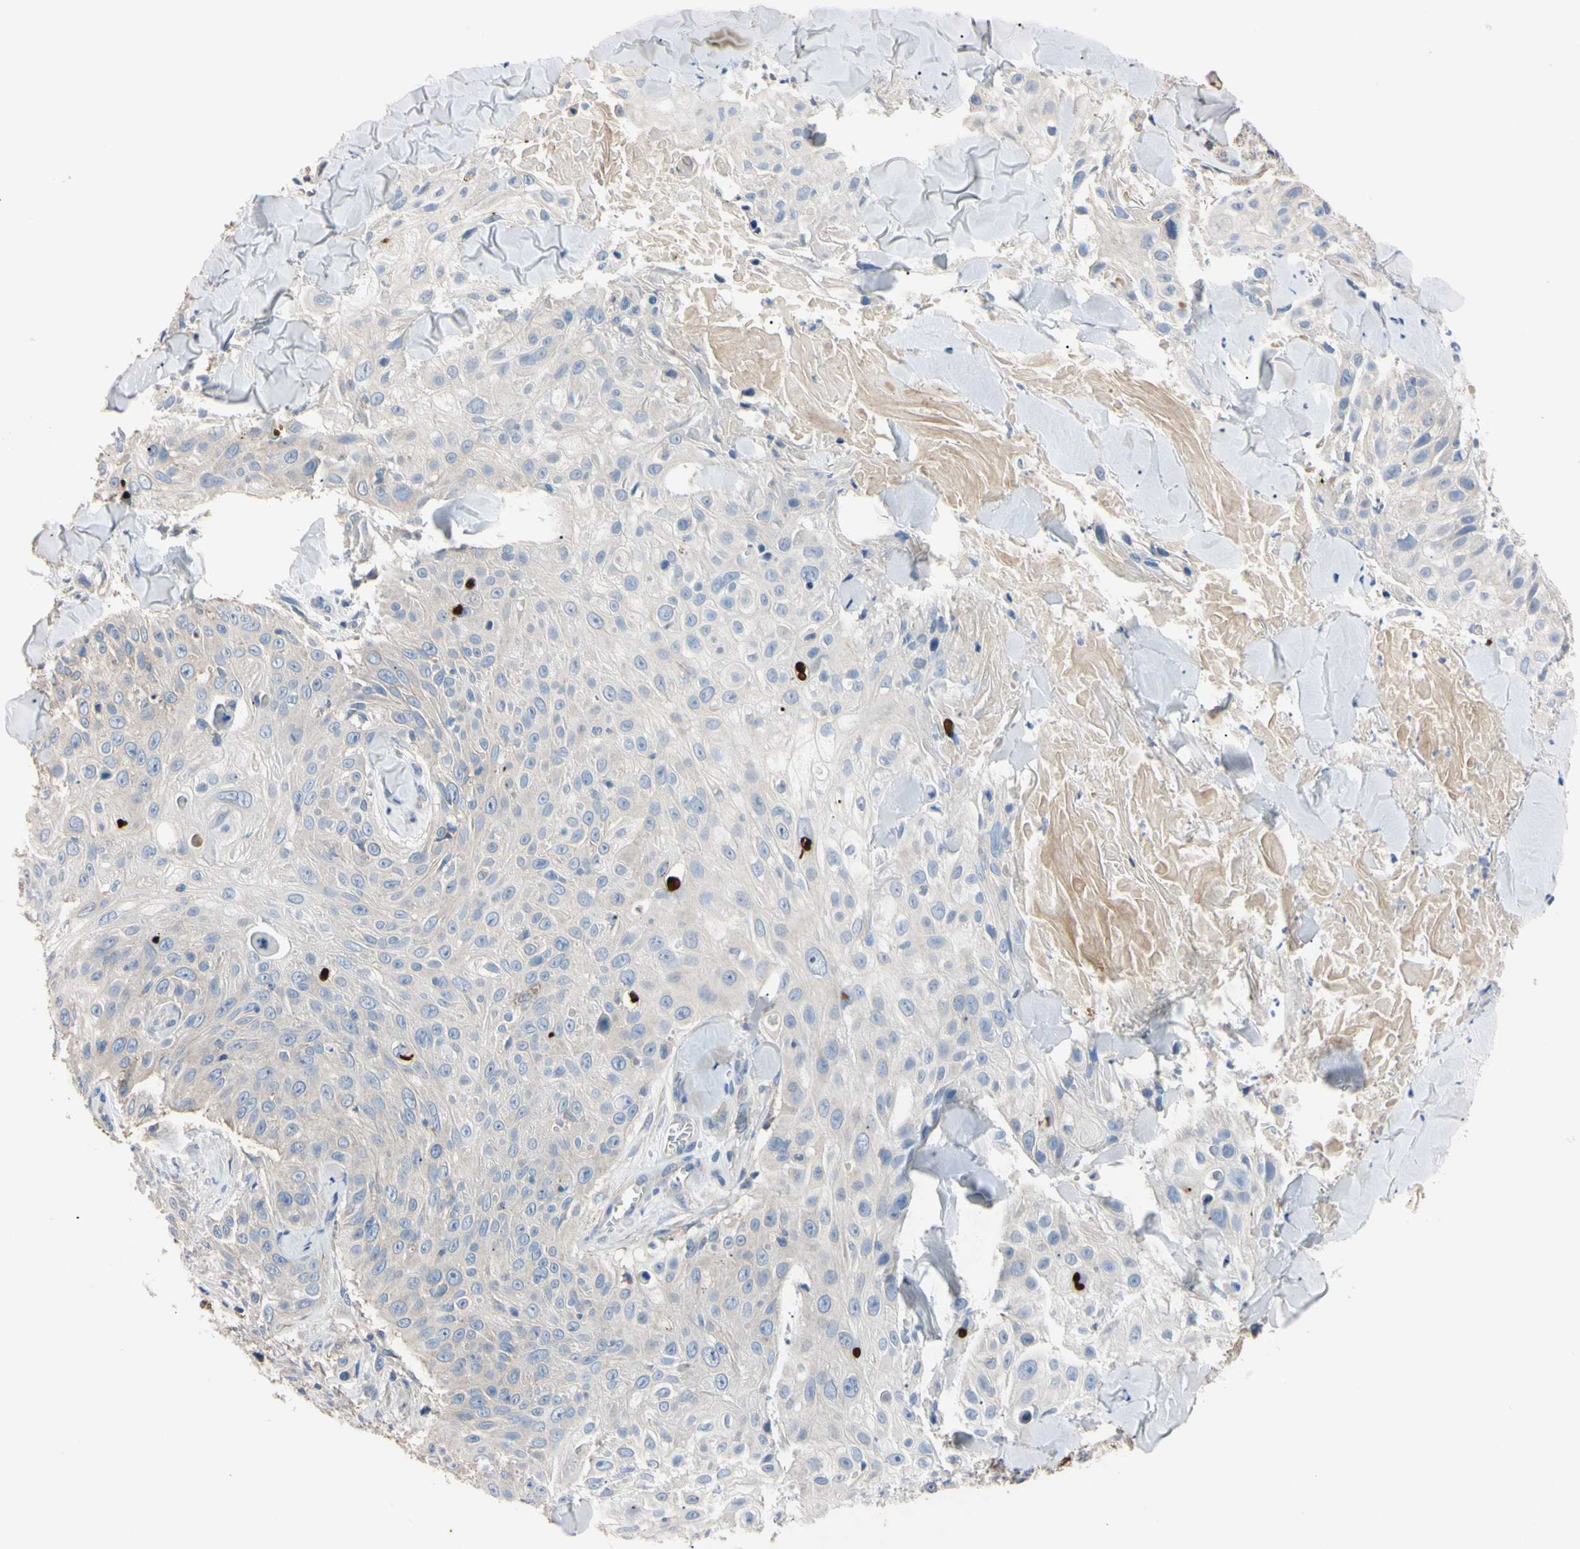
{"staining": {"intensity": "negative", "quantity": "none", "location": "none"}, "tissue": "skin cancer", "cell_type": "Tumor cells", "image_type": "cancer", "snomed": [{"axis": "morphology", "description": "Squamous cell carcinoma, NOS"}, {"axis": "topography", "description": "Skin"}], "caption": "This is a photomicrograph of immunohistochemistry staining of skin cancer (squamous cell carcinoma), which shows no positivity in tumor cells.", "gene": "PNKD", "patient": {"sex": "male", "age": 86}}